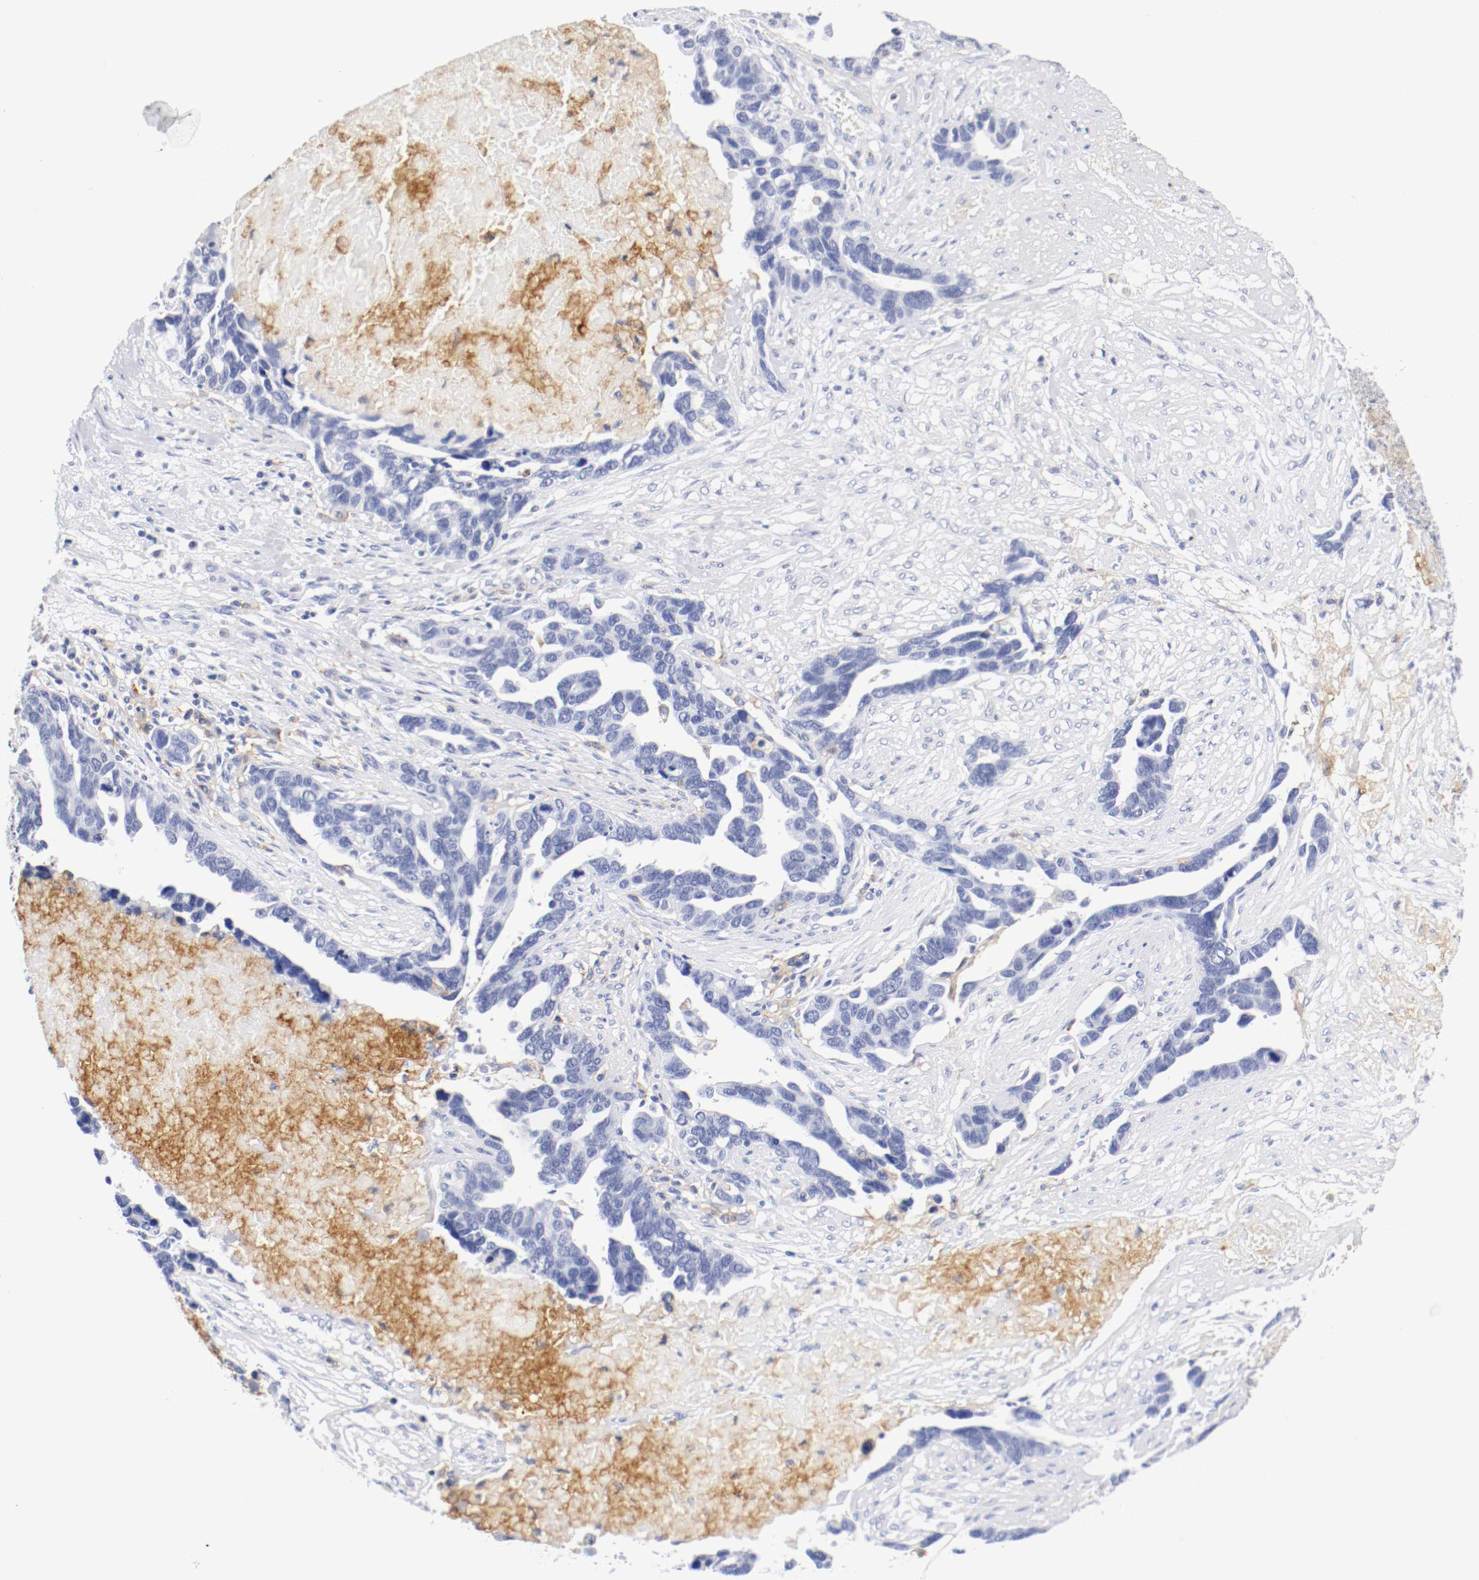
{"staining": {"intensity": "negative", "quantity": "none", "location": "none"}, "tissue": "ovarian cancer", "cell_type": "Tumor cells", "image_type": "cancer", "snomed": [{"axis": "morphology", "description": "Cystadenocarcinoma, serous, NOS"}, {"axis": "topography", "description": "Ovary"}], "caption": "Tumor cells are negative for brown protein staining in serous cystadenocarcinoma (ovarian). Brightfield microscopy of immunohistochemistry stained with DAB (brown) and hematoxylin (blue), captured at high magnification.", "gene": "ITGAX", "patient": {"sex": "female", "age": 54}}